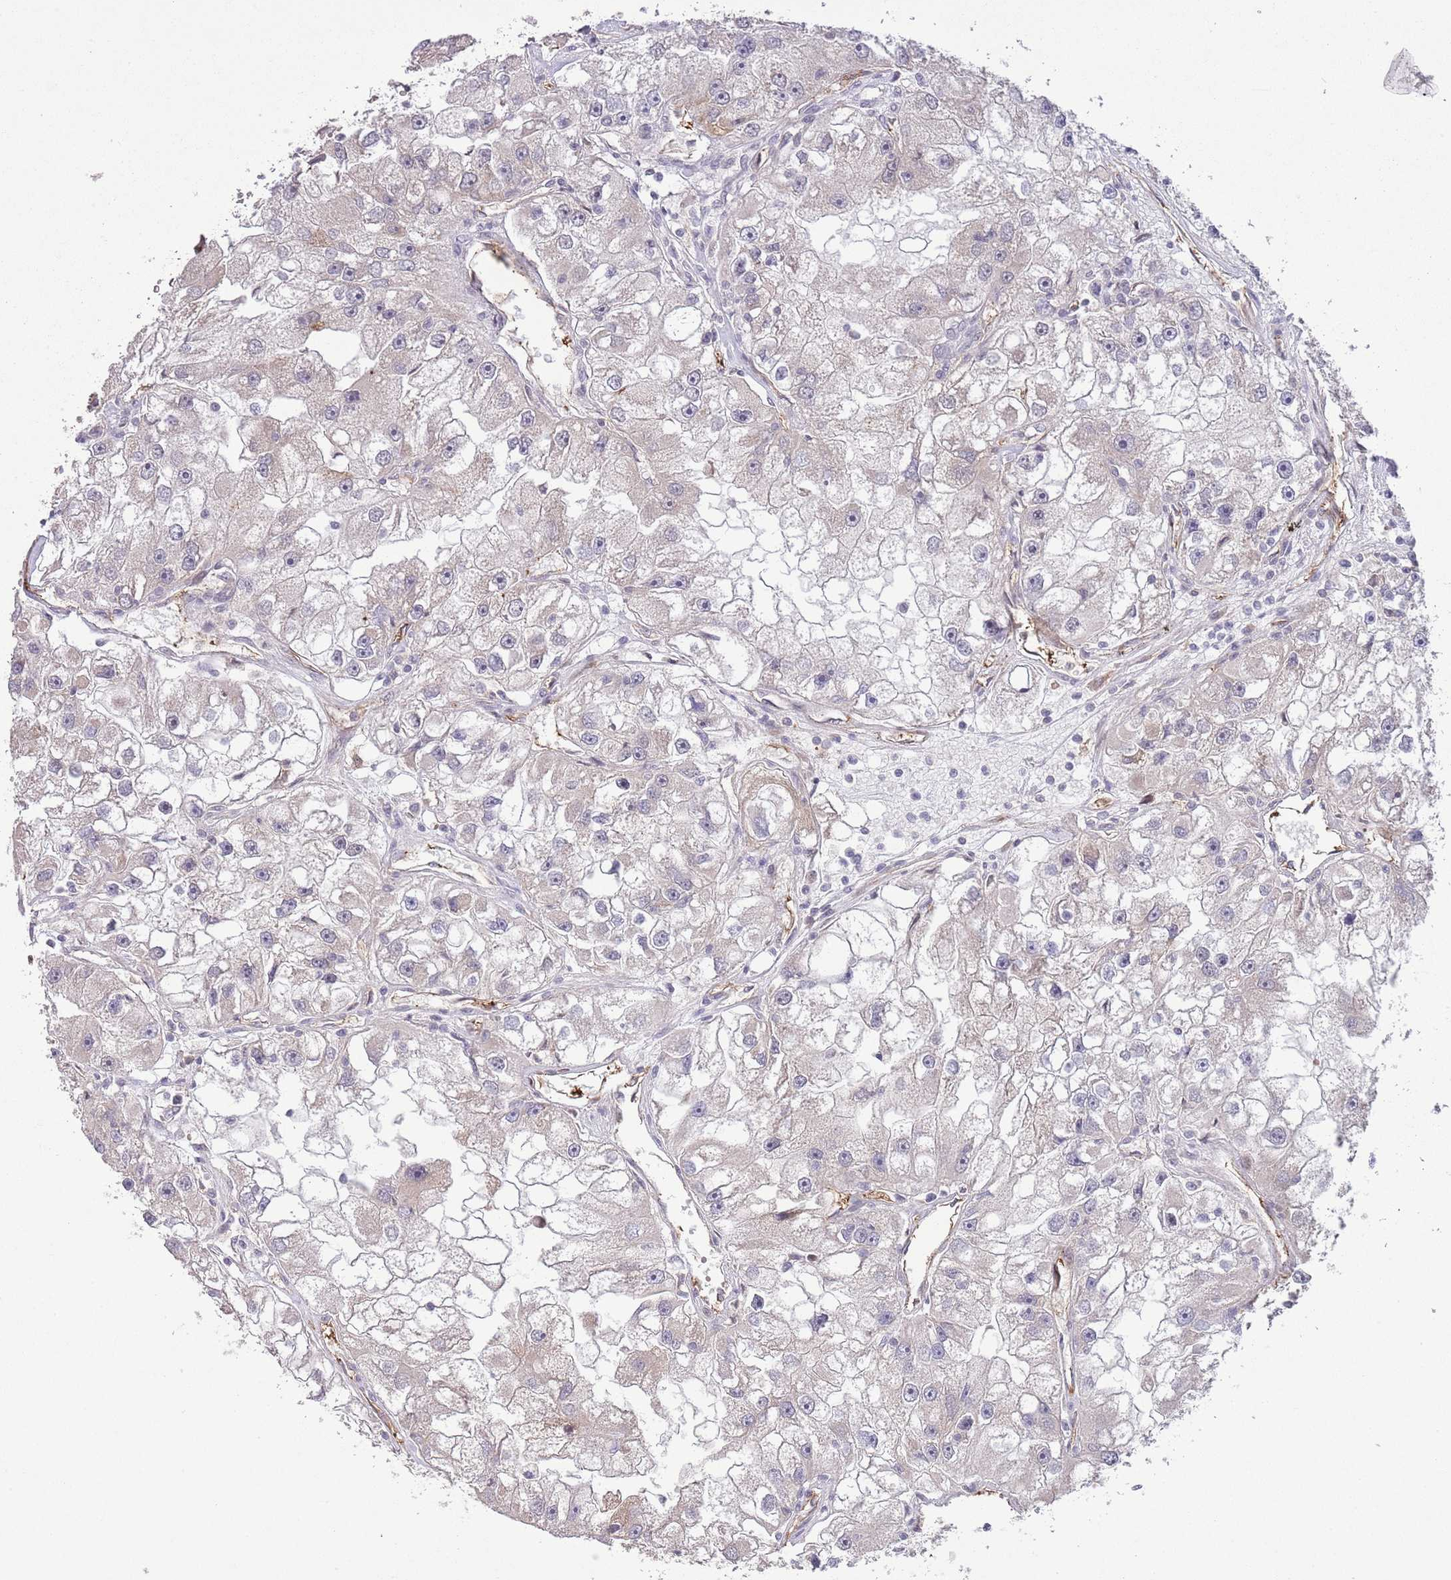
{"staining": {"intensity": "negative", "quantity": "none", "location": "none"}, "tissue": "renal cancer", "cell_type": "Tumor cells", "image_type": "cancer", "snomed": [{"axis": "morphology", "description": "Adenocarcinoma, NOS"}, {"axis": "topography", "description": "Kidney"}], "caption": "Tumor cells are negative for brown protein staining in renal cancer (adenocarcinoma).", "gene": "DPP10", "patient": {"sex": "male", "age": 63}}